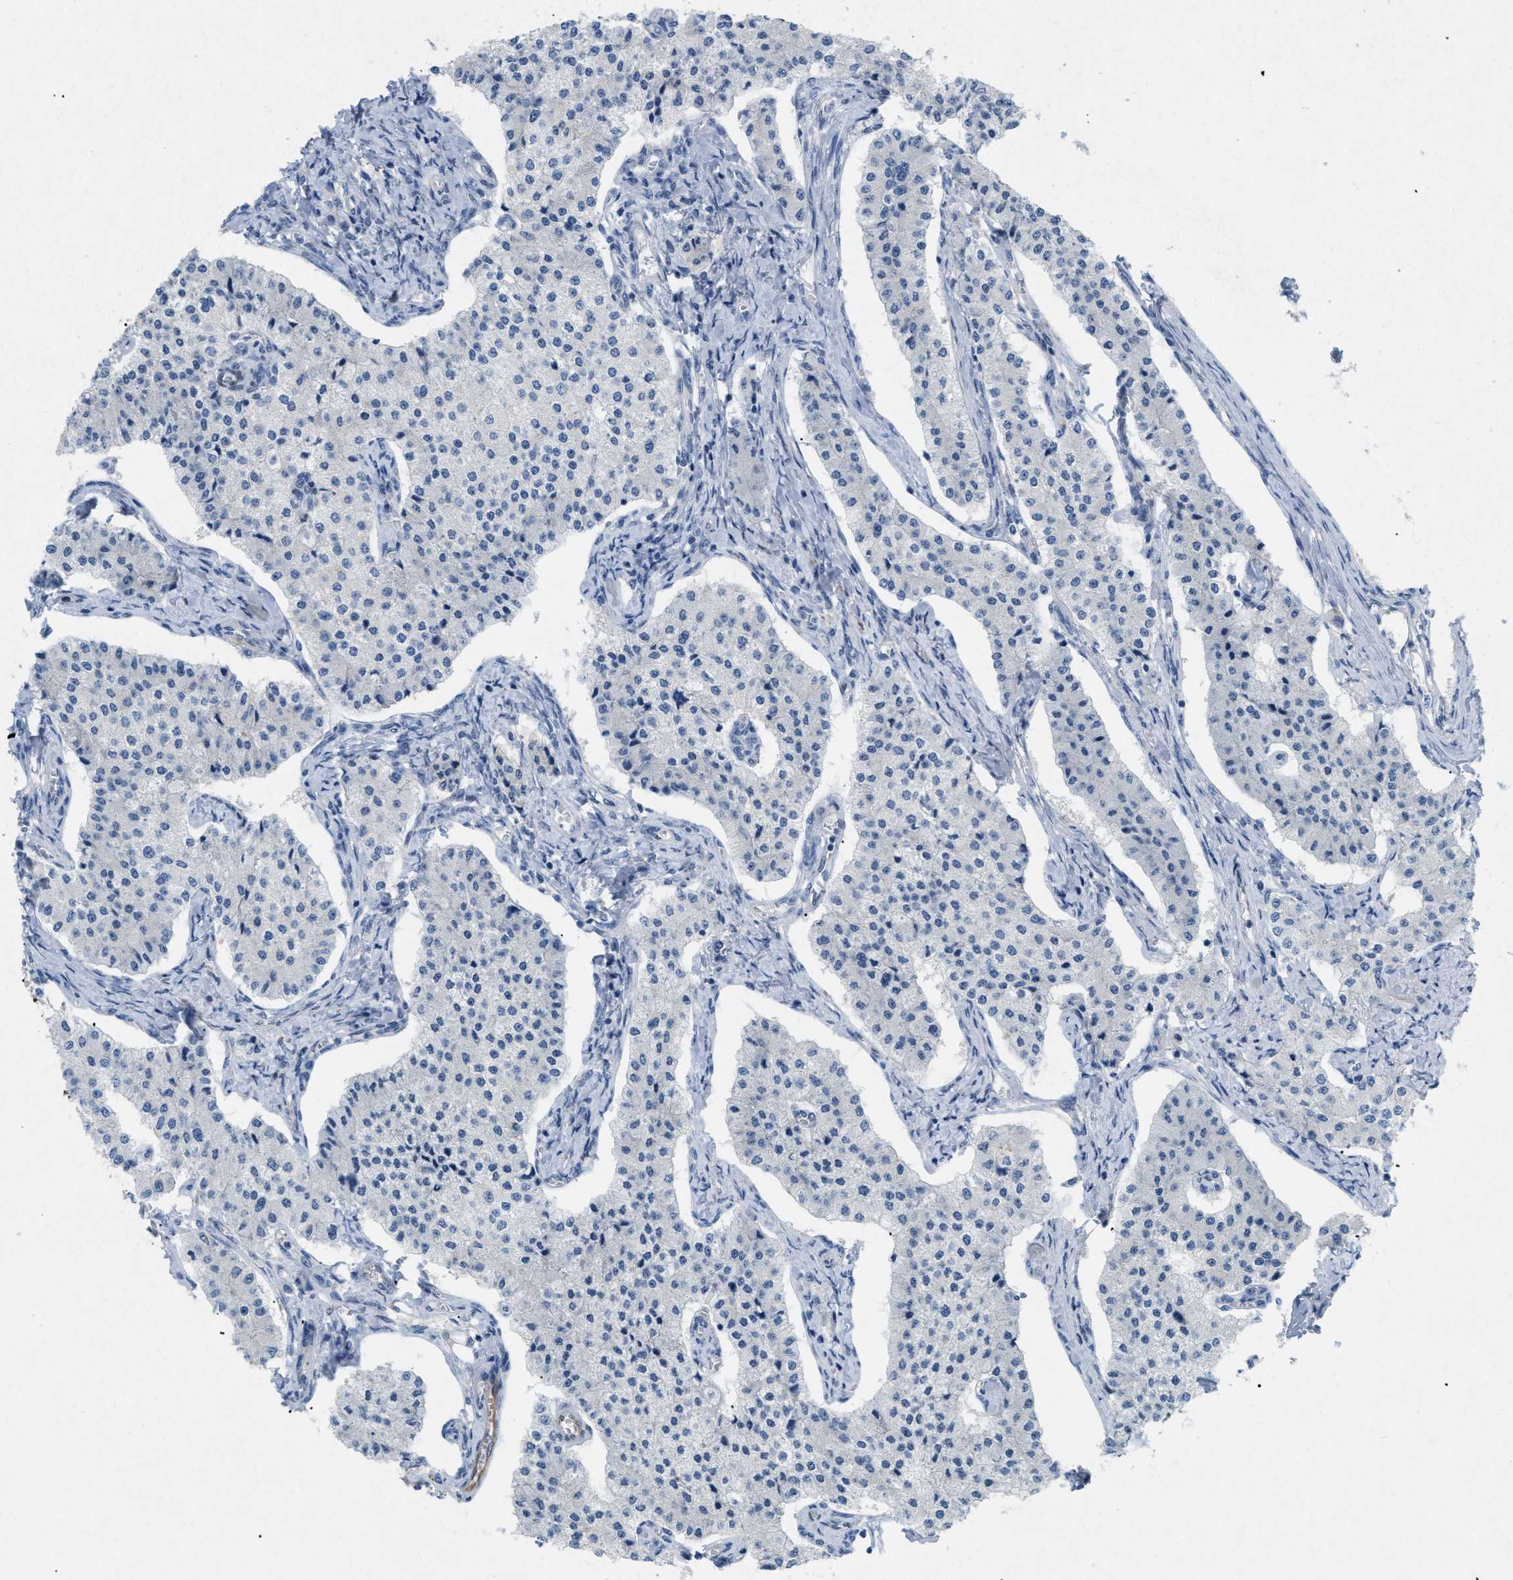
{"staining": {"intensity": "negative", "quantity": "none", "location": "none"}, "tissue": "carcinoid", "cell_type": "Tumor cells", "image_type": "cancer", "snomed": [{"axis": "morphology", "description": "Carcinoid, malignant, NOS"}, {"axis": "topography", "description": "Colon"}], "caption": "An image of human malignant carcinoid is negative for staining in tumor cells. (Stains: DAB immunohistochemistry with hematoxylin counter stain, Microscopy: brightfield microscopy at high magnification).", "gene": "TASOR", "patient": {"sex": "female", "age": 52}}